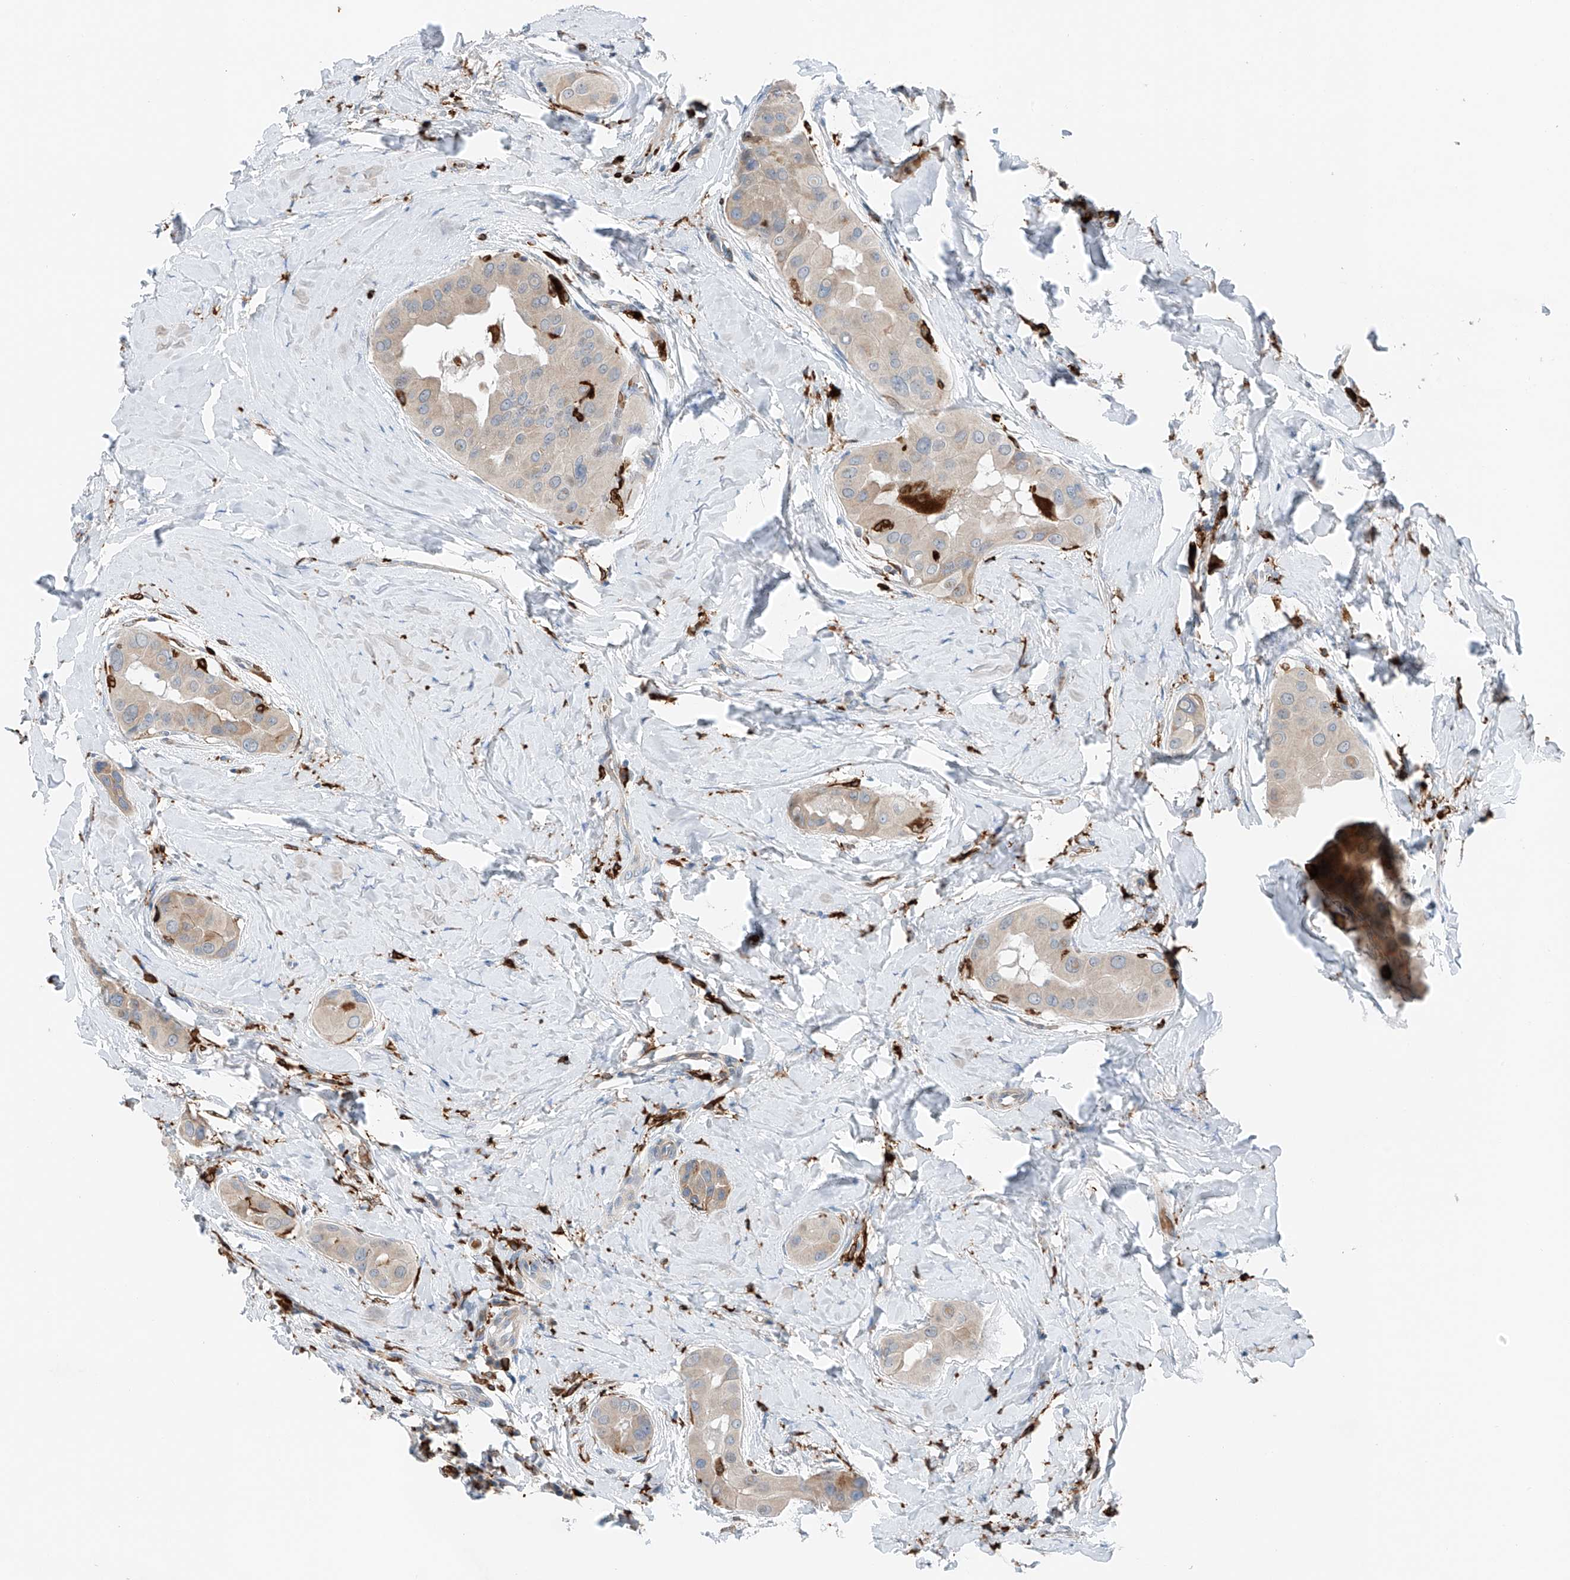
{"staining": {"intensity": "weak", "quantity": ">75%", "location": "cytoplasmic/membranous"}, "tissue": "thyroid cancer", "cell_type": "Tumor cells", "image_type": "cancer", "snomed": [{"axis": "morphology", "description": "Papillary adenocarcinoma, NOS"}, {"axis": "topography", "description": "Thyroid gland"}], "caption": "The photomicrograph displays immunohistochemical staining of thyroid cancer. There is weak cytoplasmic/membranous staining is identified in about >75% of tumor cells.", "gene": "TBXAS1", "patient": {"sex": "male", "age": 33}}